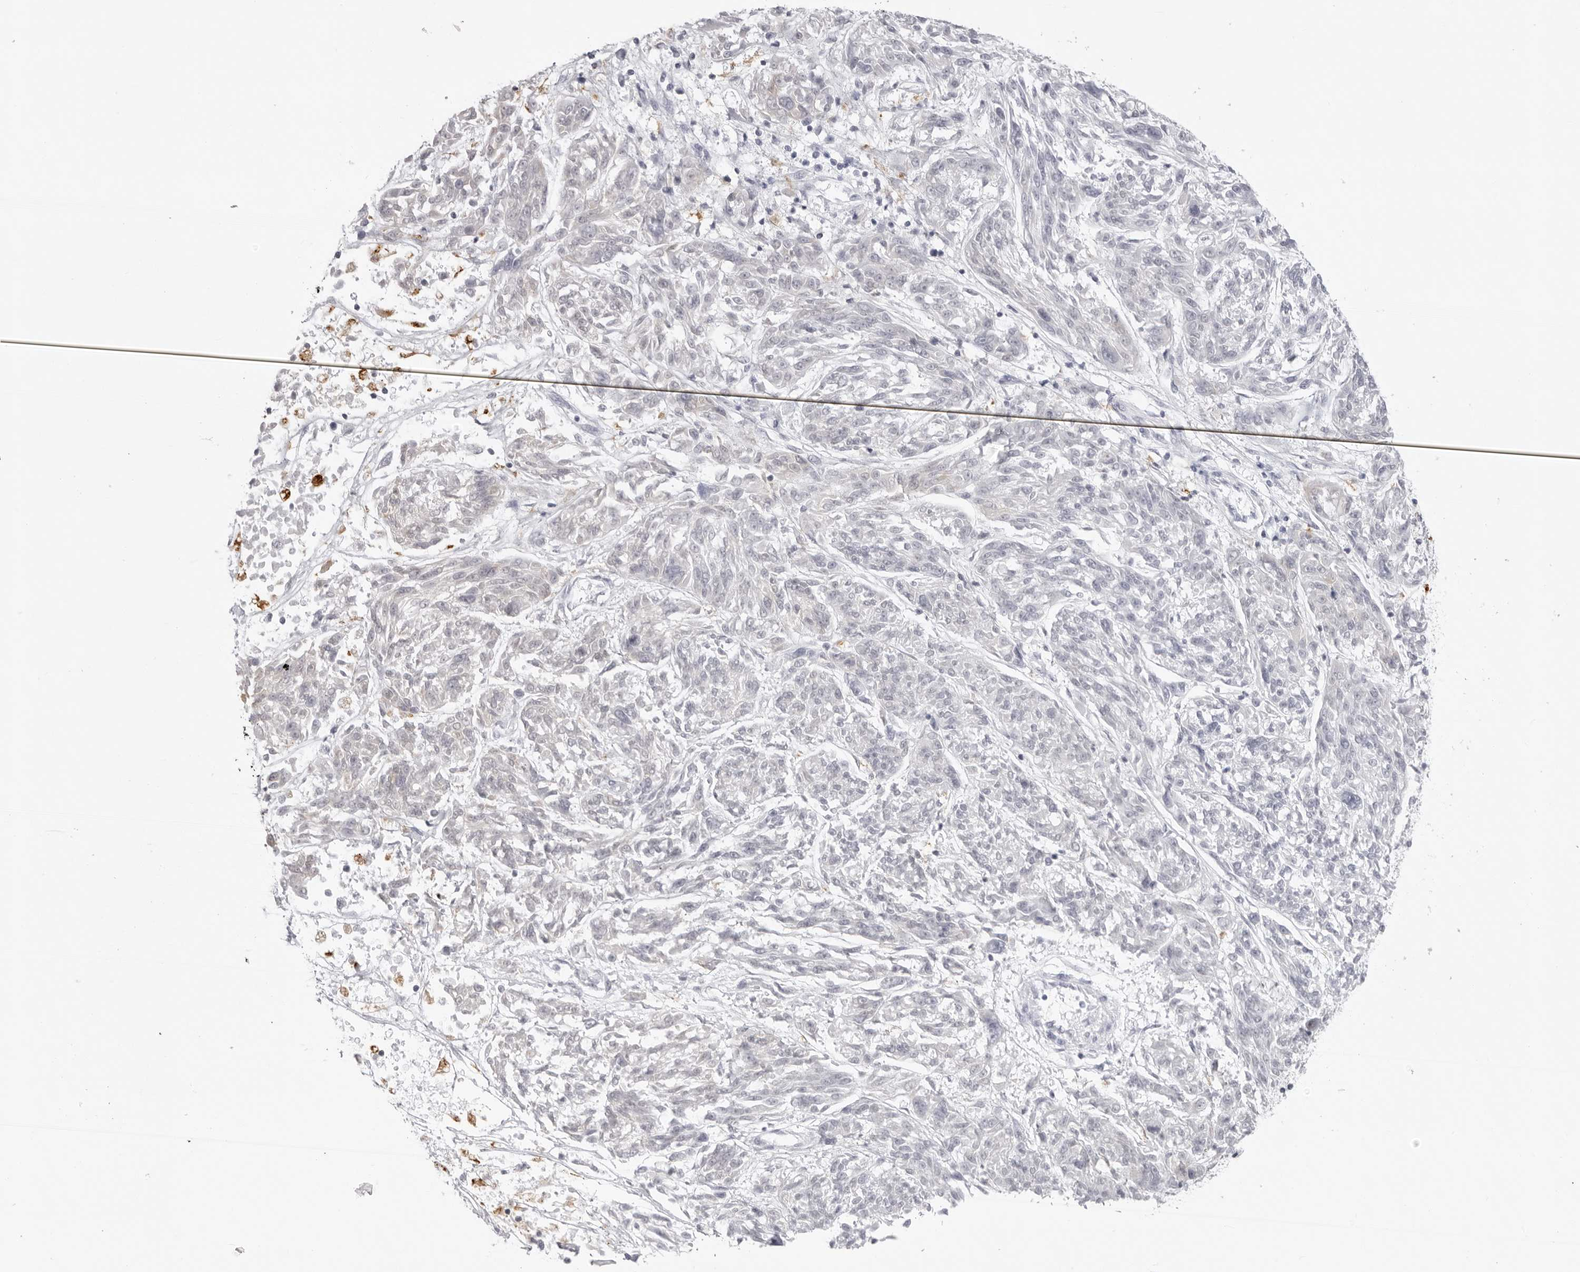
{"staining": {"intensity": "negative", "quantity": "none", "location": "none"}, "tissue": "melanoma", "cell_type": "Tumor cells", "image_type": "cancer", "snomed": [{"axis": "morphology", "description": "Malignant melanoma, NOS"}, {"axis": "topography", "description": "Skin"}], "caption": "Tumor cells show no significant protein expression in melanoma. (DAB immunohistochemistry, high magnification).", "gene": "IL25", "patient": {"sex": "male", "age": 53}}